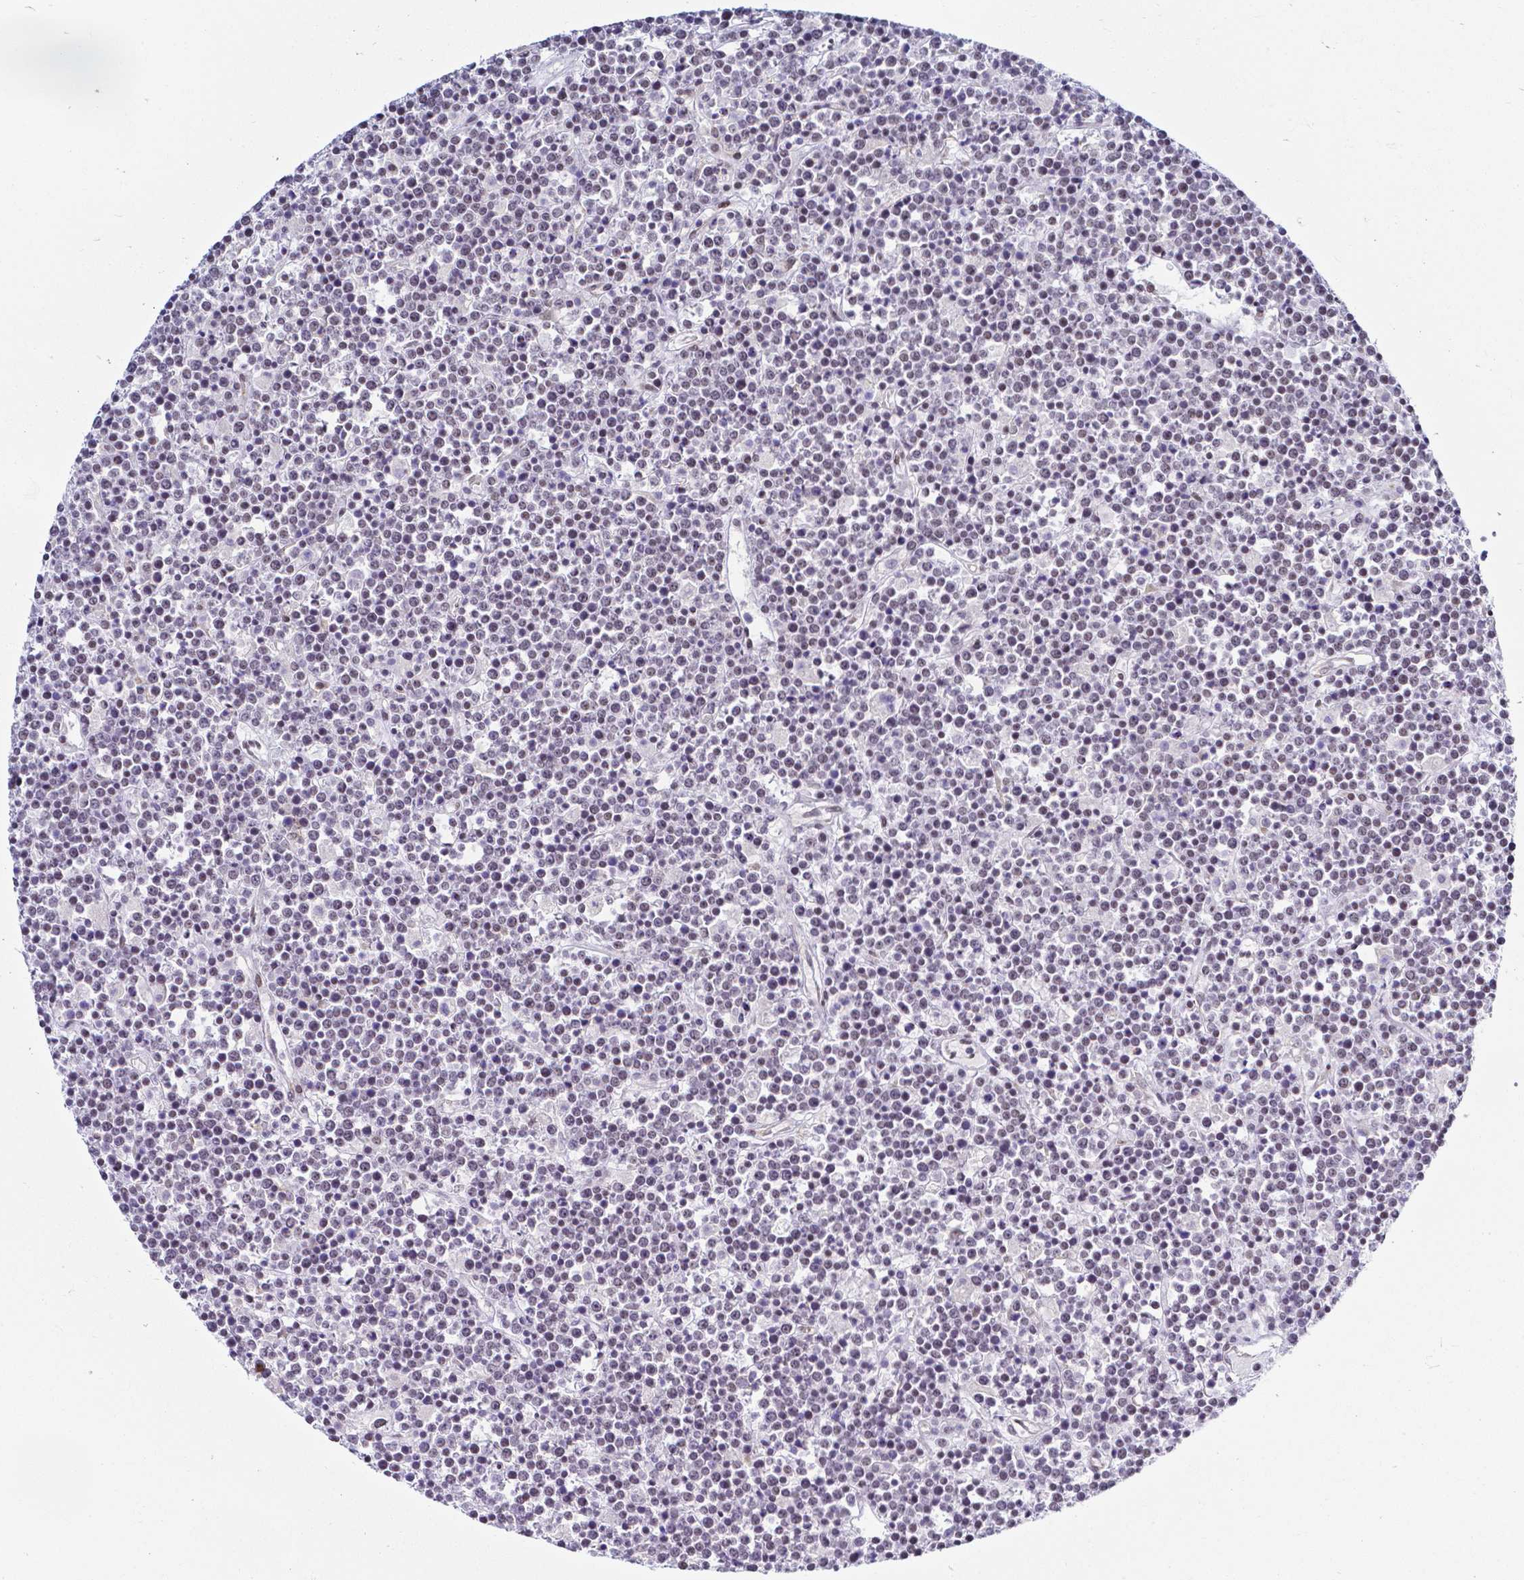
{"staining": {"intensity": "negative", "quantity": "none", "location": "none"}, "tissue": "lymphoma", "cell_type": "Tumor cells", "image_type": "cancer", "snomed": [{"axis": "morphology", "description": "Malignant lymphoma, non-Hodgkin's type, High grade"}, {"axis": "topography", "description": "Ovary"}], "caption": "Tumor cells are negative for brown protein staining in malignant lymphoma, non-Hodgkin's type (high-grade).", "gene": "FAM83G", "patient": {"sex": "female", "age": 56}}